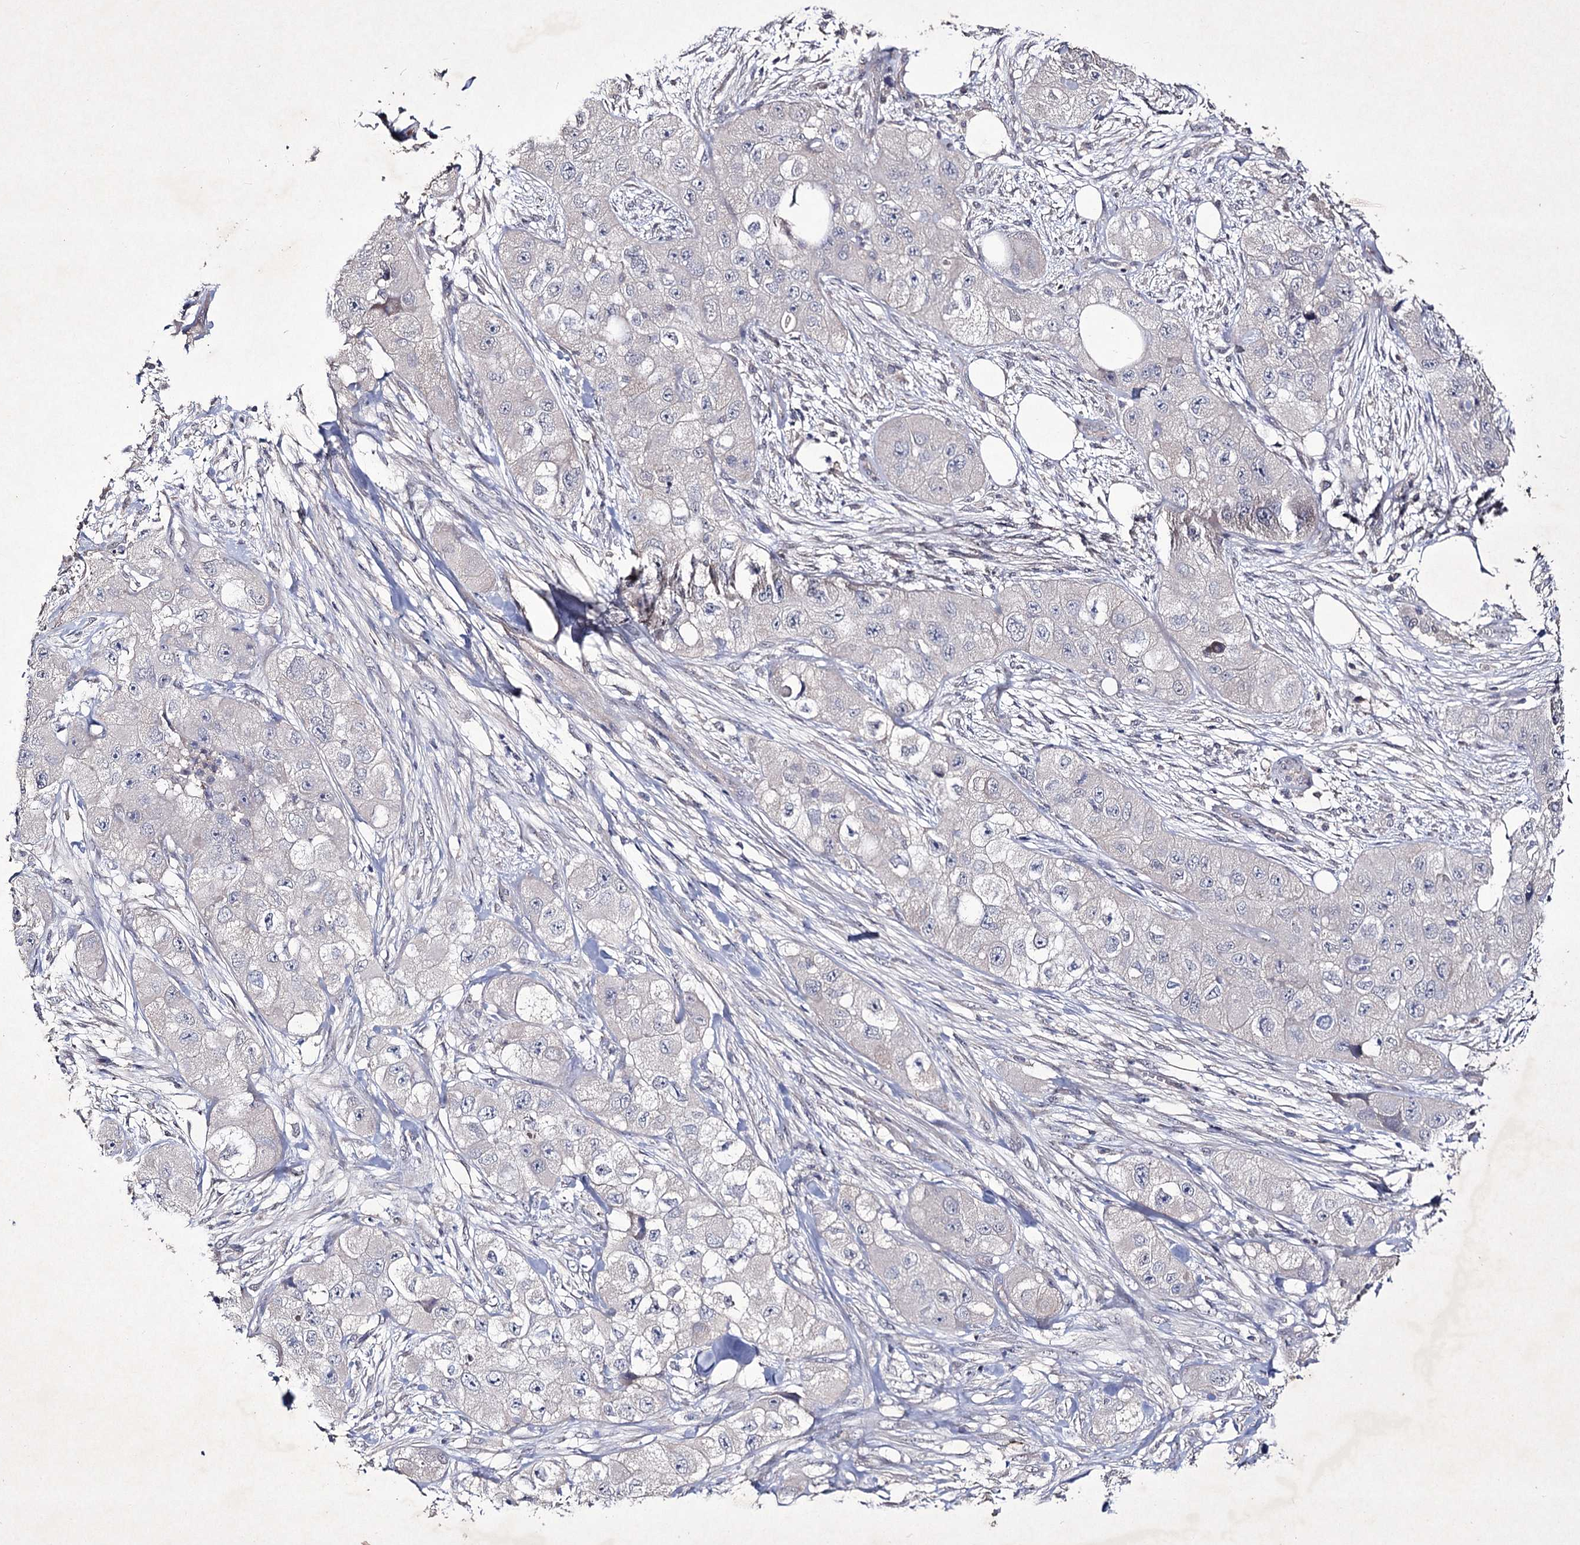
{"staining": {"intensity": "negative", "quantity": "none", "location": "none"}, "tissue": "skin cancer", "cell_type": "Tumor cells", "image_type": "cancer", "snomed": [{"axis": "morphology", "description": "Squamous cell carcinoma, NOS"}, {"axis": "topography", "description": "Skin"}, {"axis": "topography", "description": "Subcutis"}], "caption": "DAB (3,3'-diaminobenzidine) immunohistochemical staining of skin cancer demonstrates no significant expression in tumor cells.", "gene": "SEMA4G", "patient": {"sex": "male", "age": 73}}